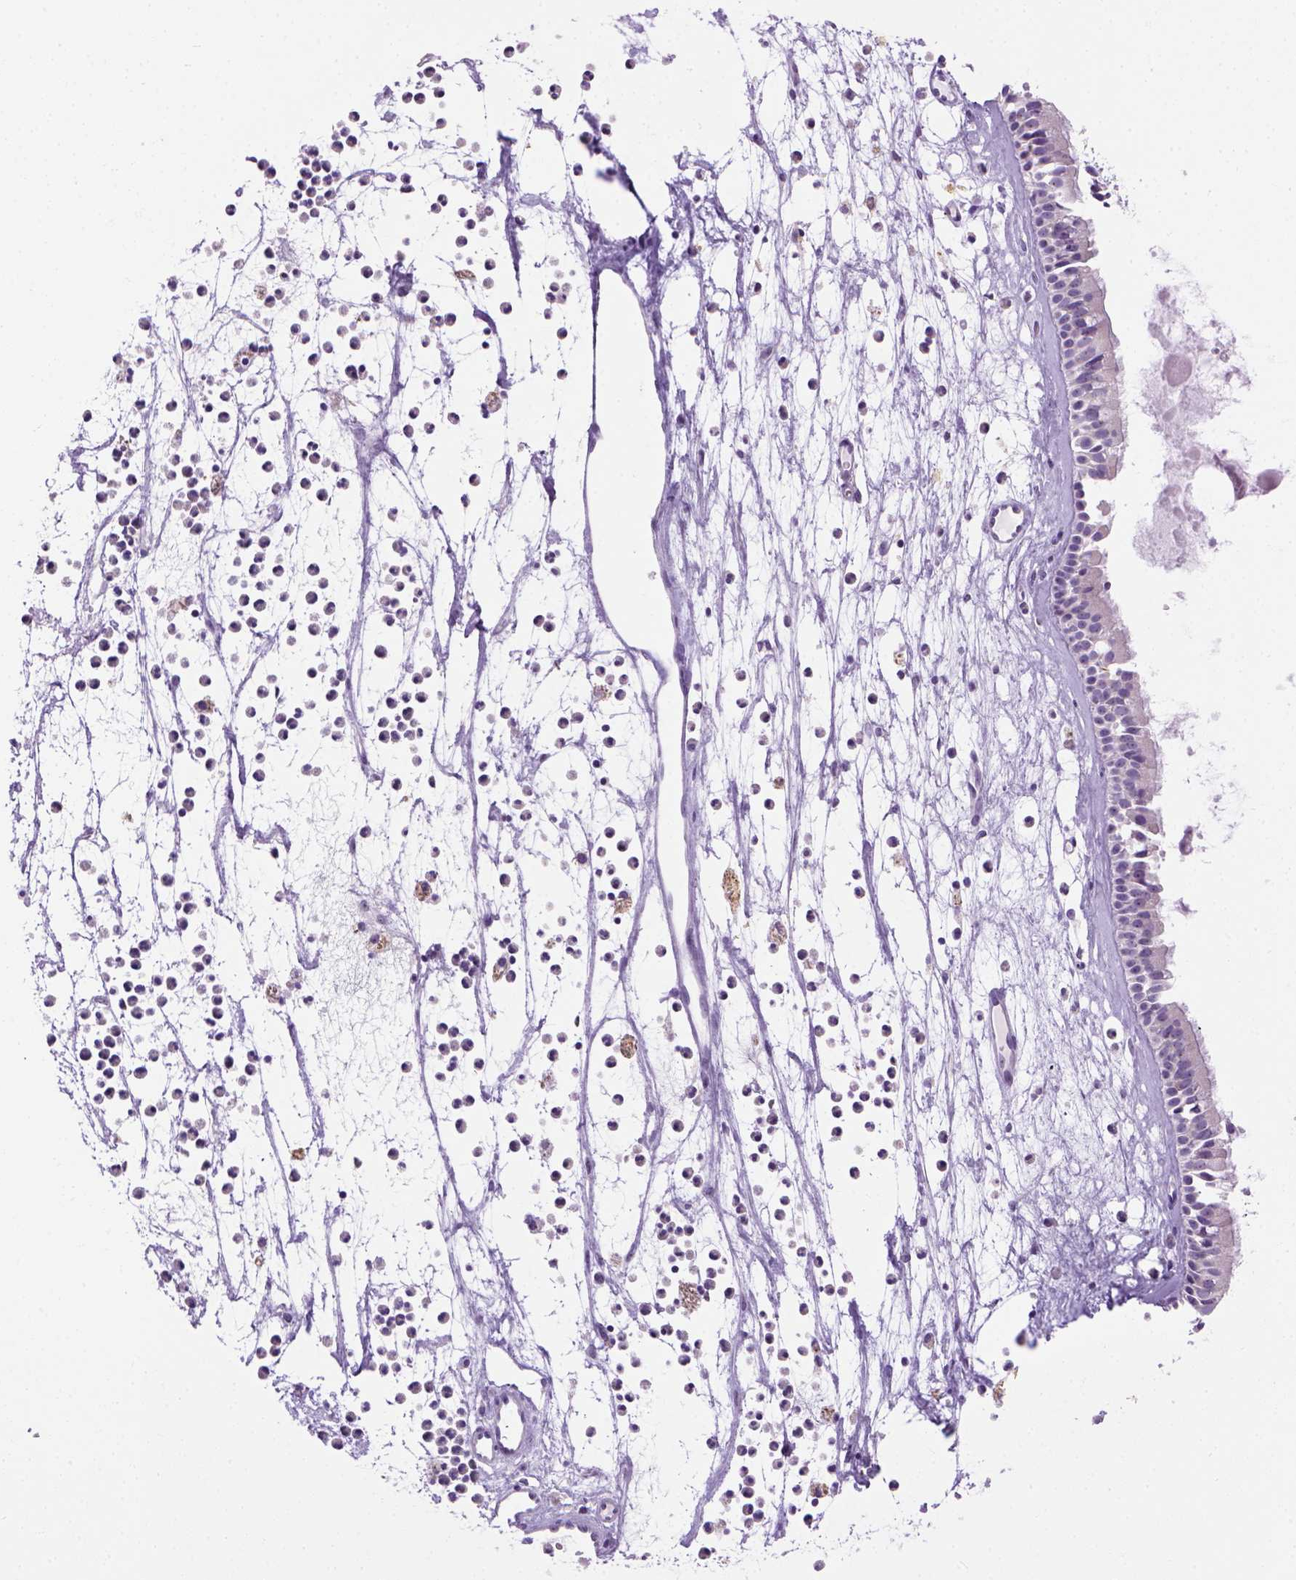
{"staining": {"intensity": "negative", "quantity": "none", "location": "none"}, "tissue": "nasopharynx", "cell_type": "Respiratory epithelial cells", "image_type": "normal", "snomed": [{"axis": "morphology", "description": "Normal tissue, NOS"}, {"axis": "topography", "description": "Nasopharynx"}], "caption": "There is no significant expression in respiratory epithelial cells of nasopharynx. Nuclei are stained in blue.", "gene": "UTP4", "patient": {"sex": "female", "age": 52}}